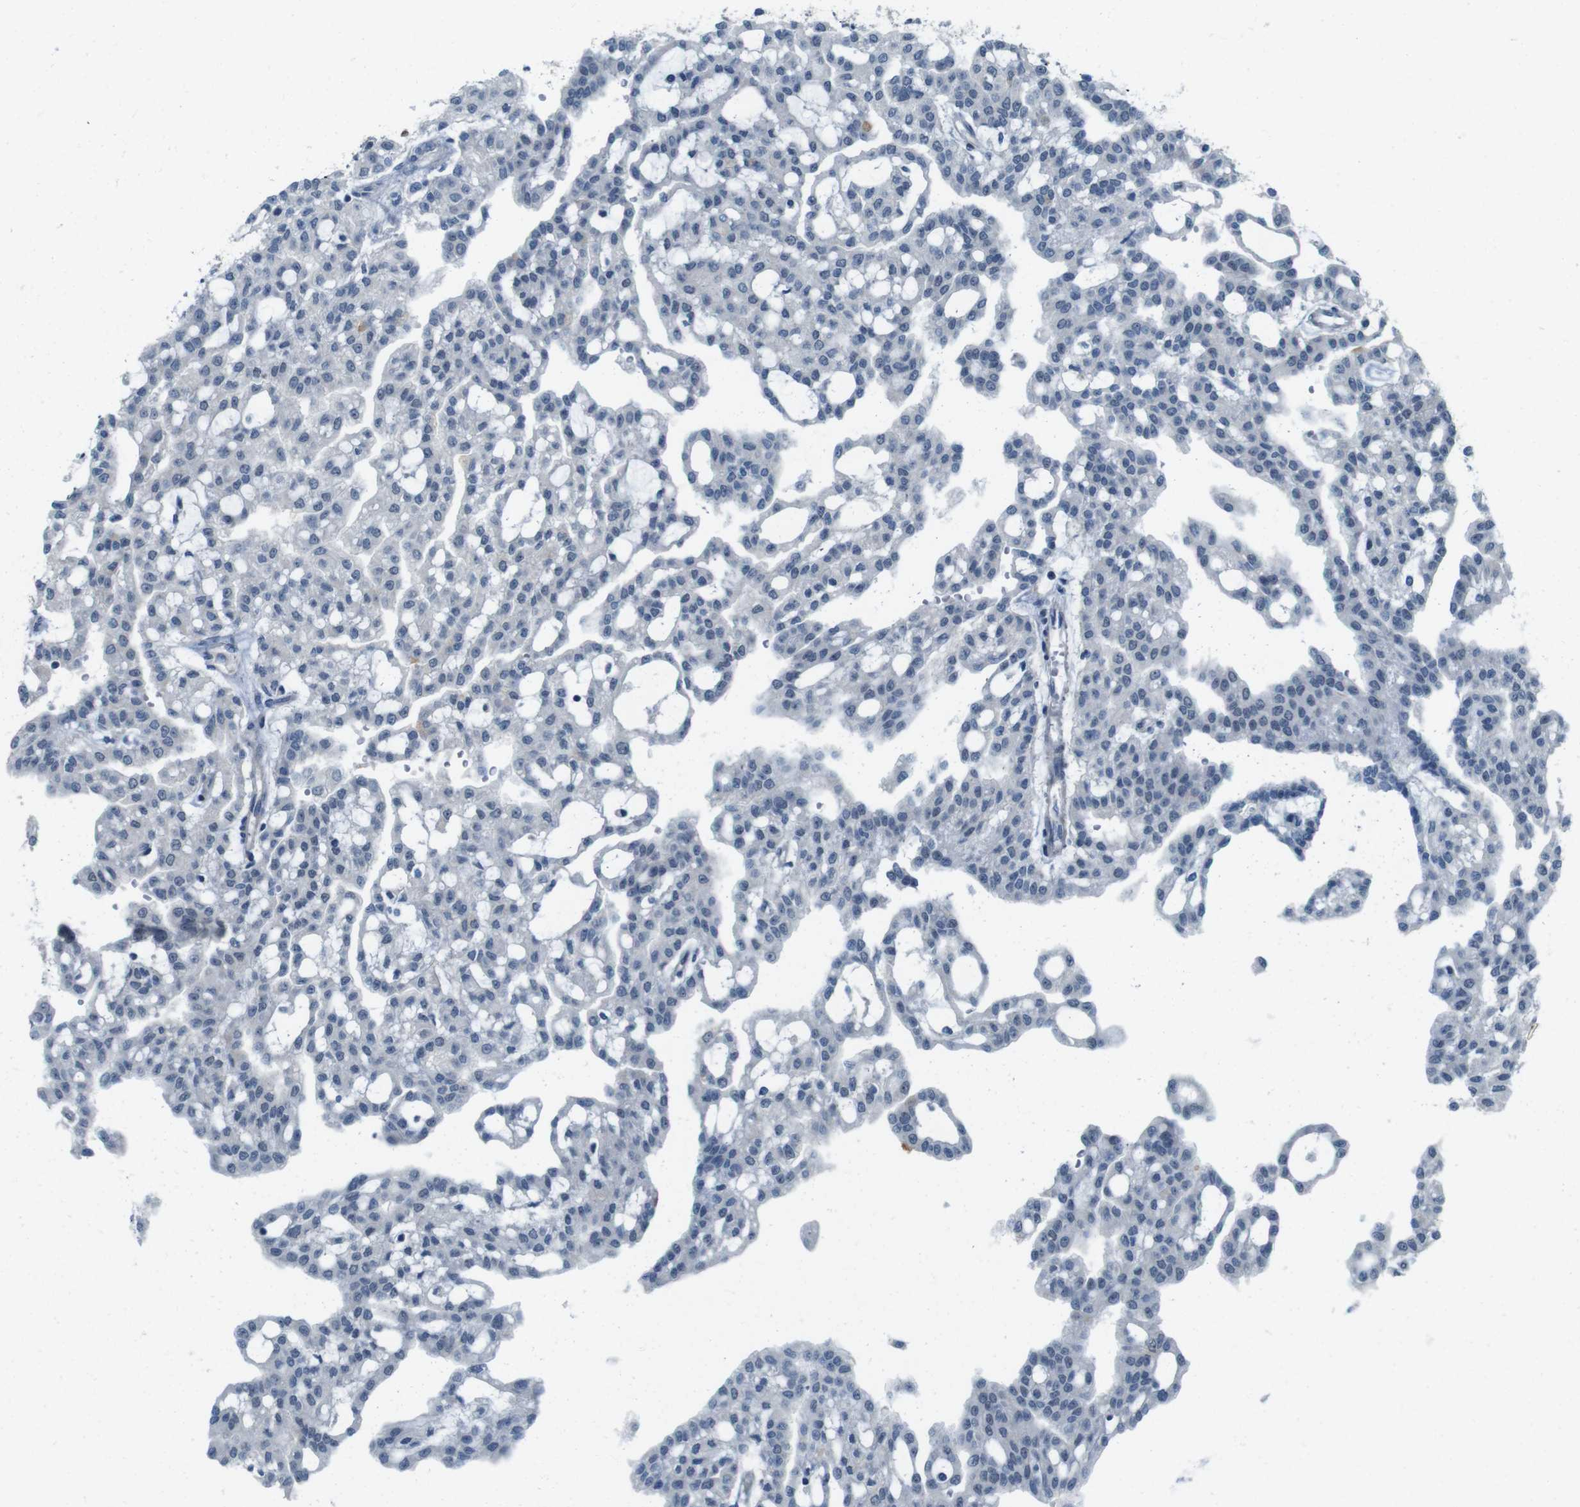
{"staining": {"intensity": "negative", "quantity": "none", "location": "none"}, "tissue": "renal cancer", "cell_type": "Tumor cells", "image_type": "cancer", "snomed": [{"axis": "morphology", "description": "Adenocarcinoma, NOS"}, {"axis": "topography", "description": "Kidney"}], "caption": "The immunohistochemistry micrograph has no significant expression in tumor cells of adenocarcinoma (renal) tissue. (Stains: DAB (3,3'-diaminobenzidine) immunohistochemistry with hematoxylin counter stain, Microscopy: brightfield microscopy at high magnification).", "gene": "SKI", "patient": {"sex": "male", "age": 63}}